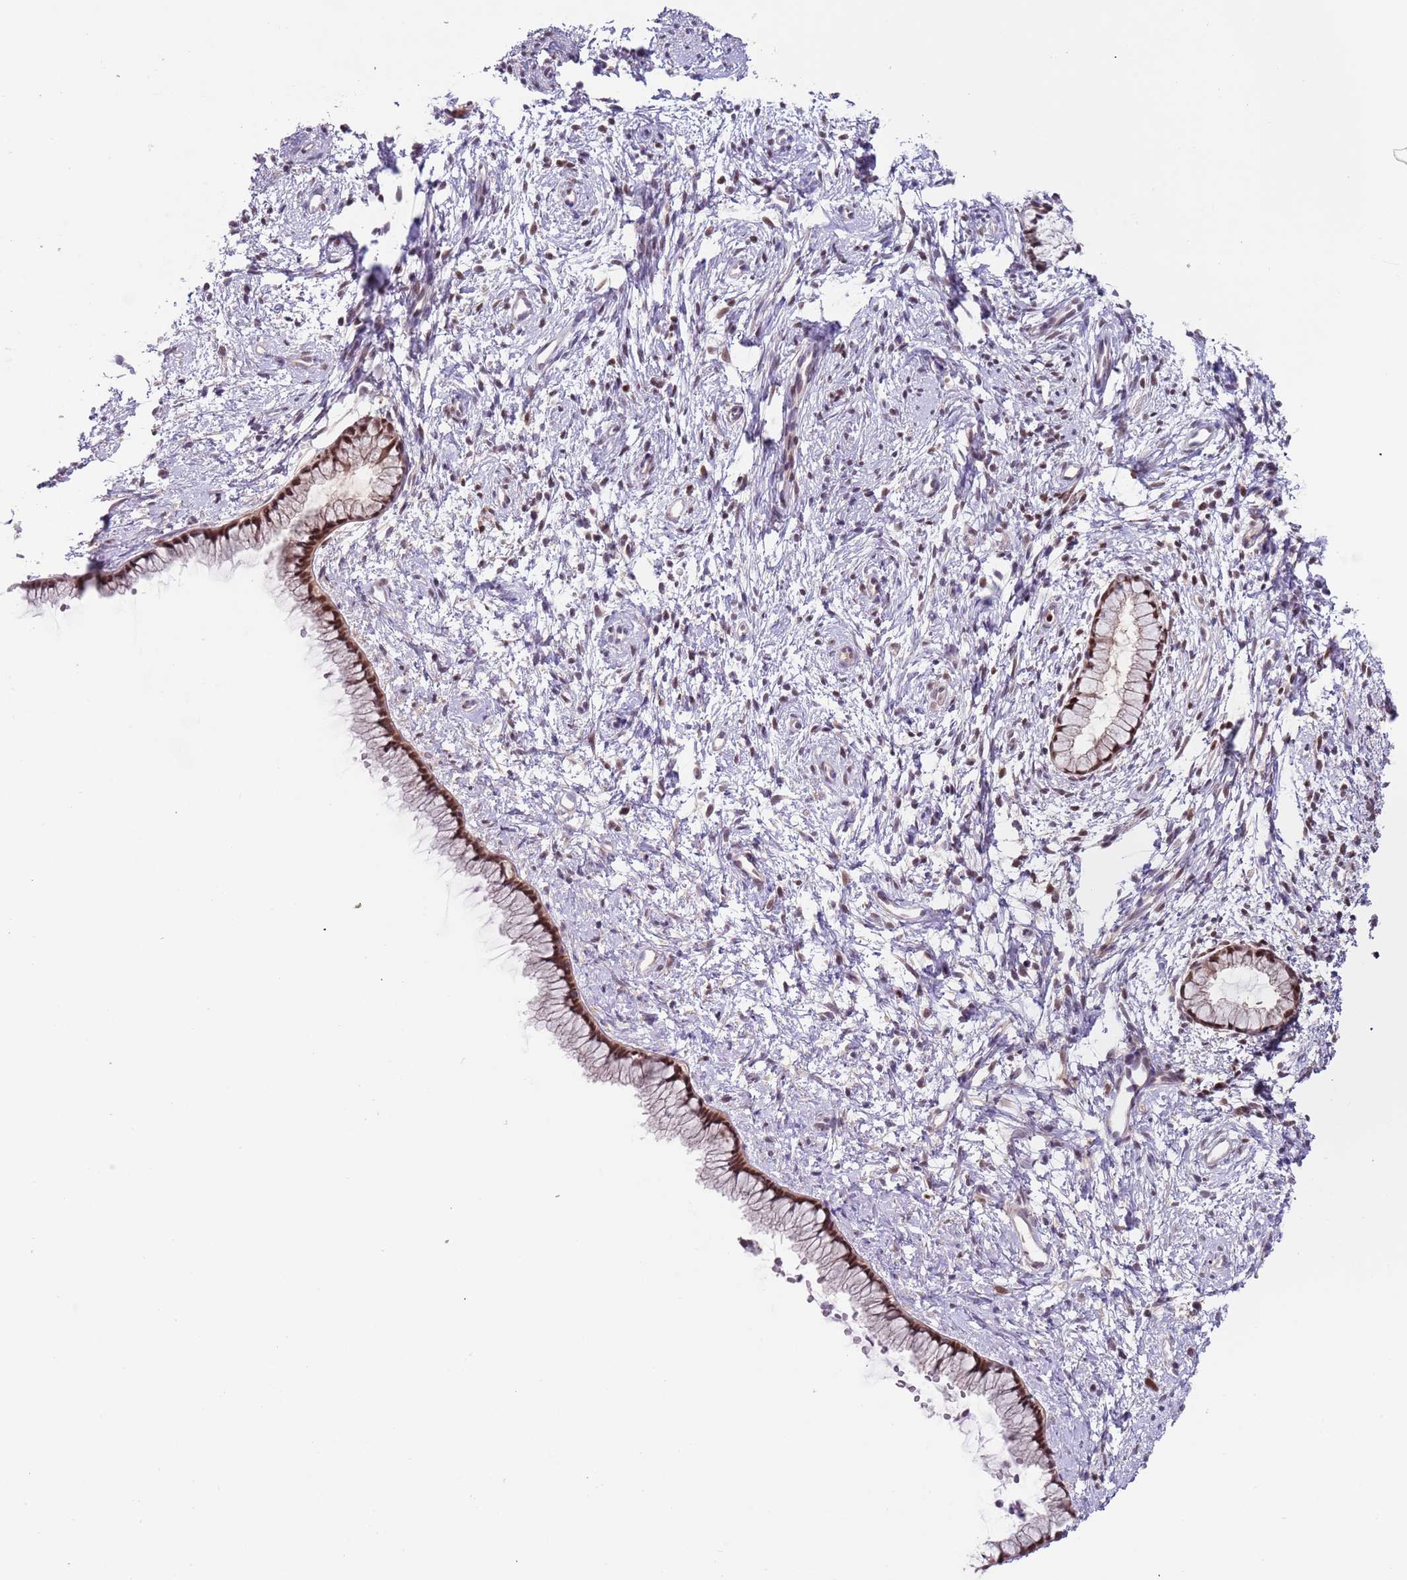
{"staining": {"intensity": "strong", "quantity": ">75%", "location": "nuclear"}, "tissue": "cervix", "cell_type": "Glandular cells", "image_type": "normal", "snomed": [{"axis": "morphology", "description": "Normal tissue, NOS"}, {"axis": "topography", "description": "Cervix"}], "caption": "Glandular cells reveal strong nuclear expression in about >75% of cells in unremarkable cervix.", "gene": "RMND5B", "patient": {"sex": "female", "age": 57}}